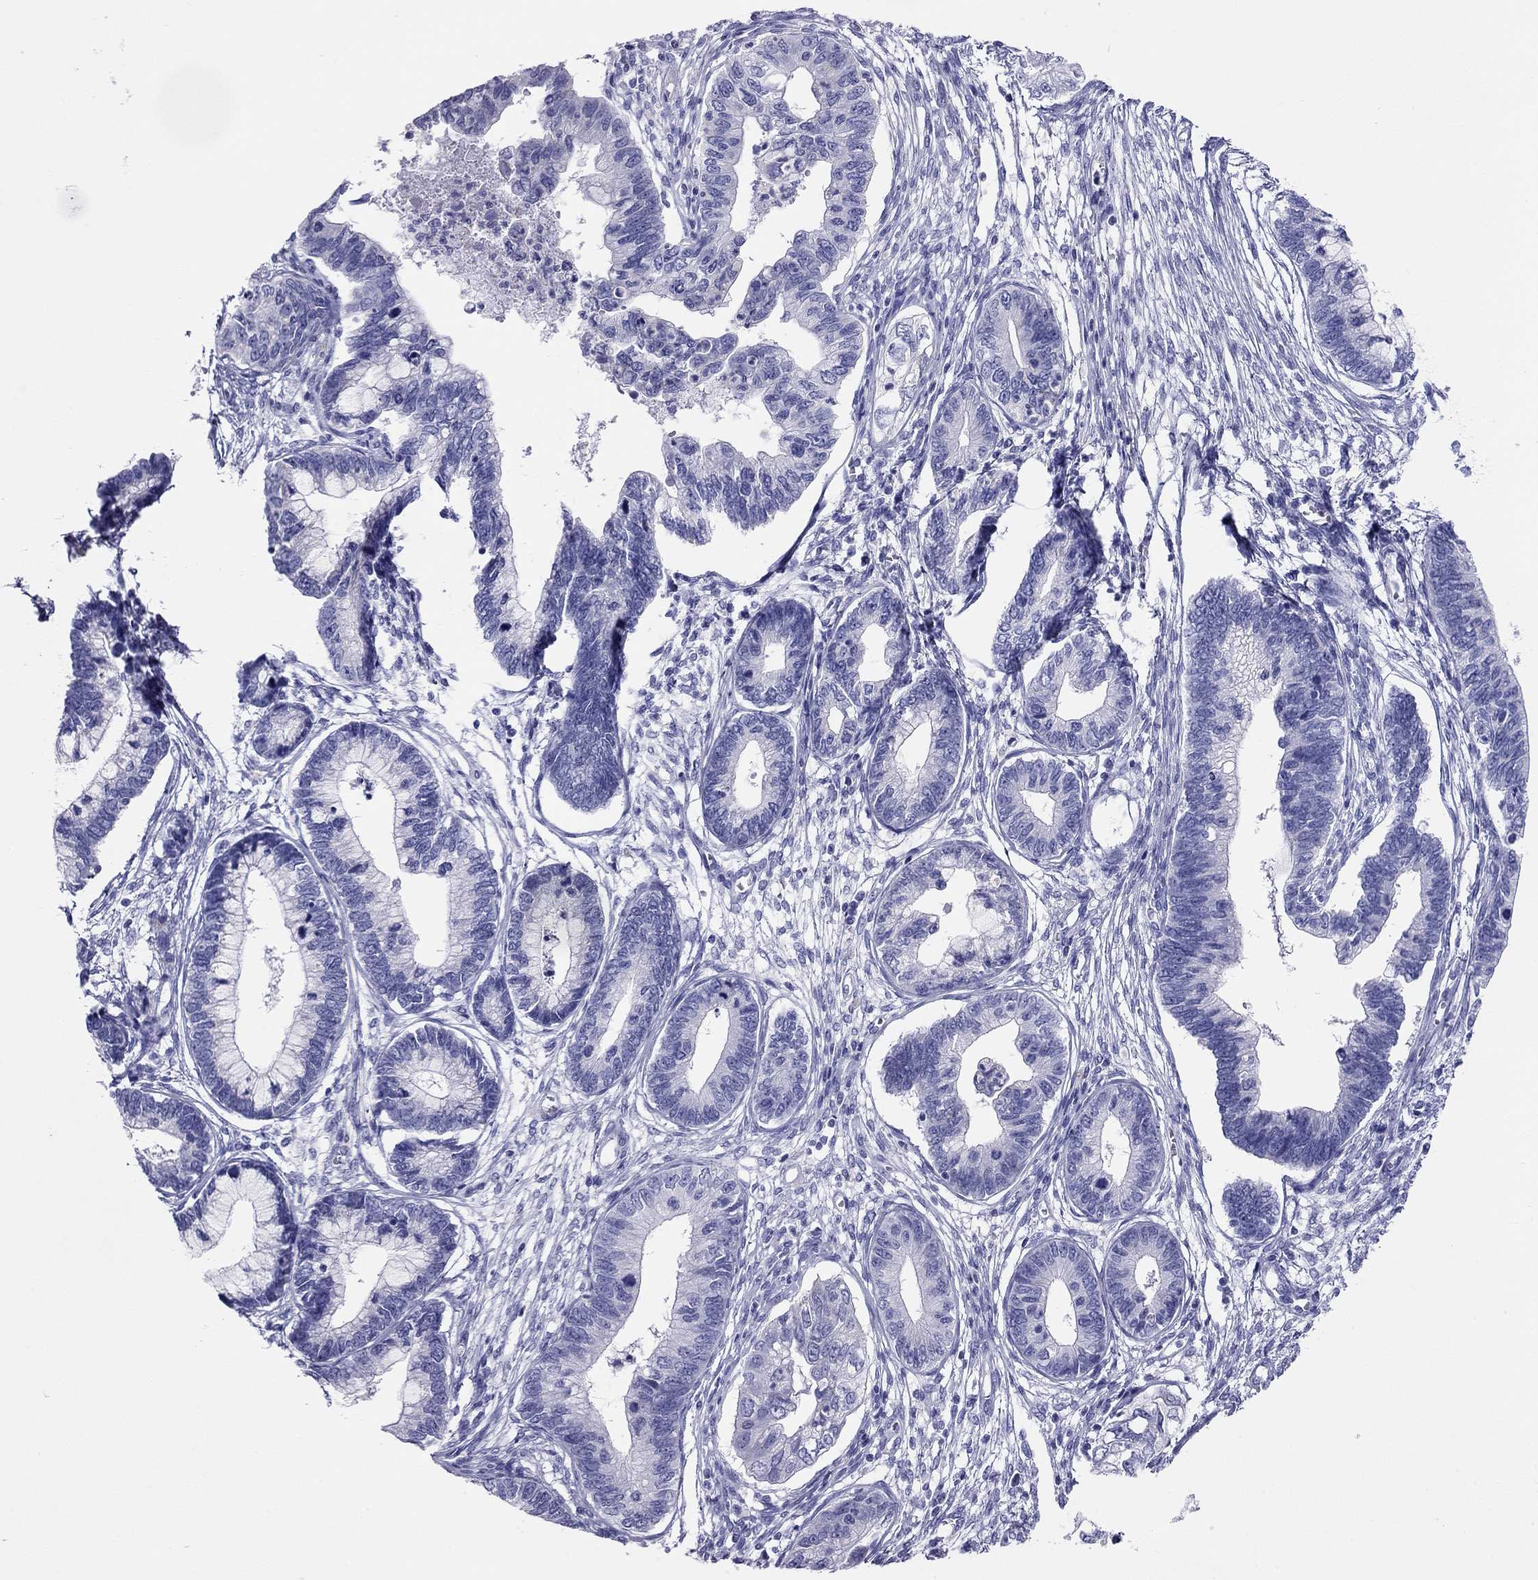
{"staining": {"intensity": "negative", "quantity": "none", "location": "none"}, "tissue": "cervical cancer", "cell_type": "Tumor cells", "image_type": "cancer", "snomed": [{"axis": "morphology", "description": "Adenocarcinoma, NOS"}, {"axis": "topography", "description": "Cervix"}], "caption": "There is no significant expression in tumor cells of cervical cancer.", "gene": "DPY19L2", "patient": {"sex": "female", "age": 44}}